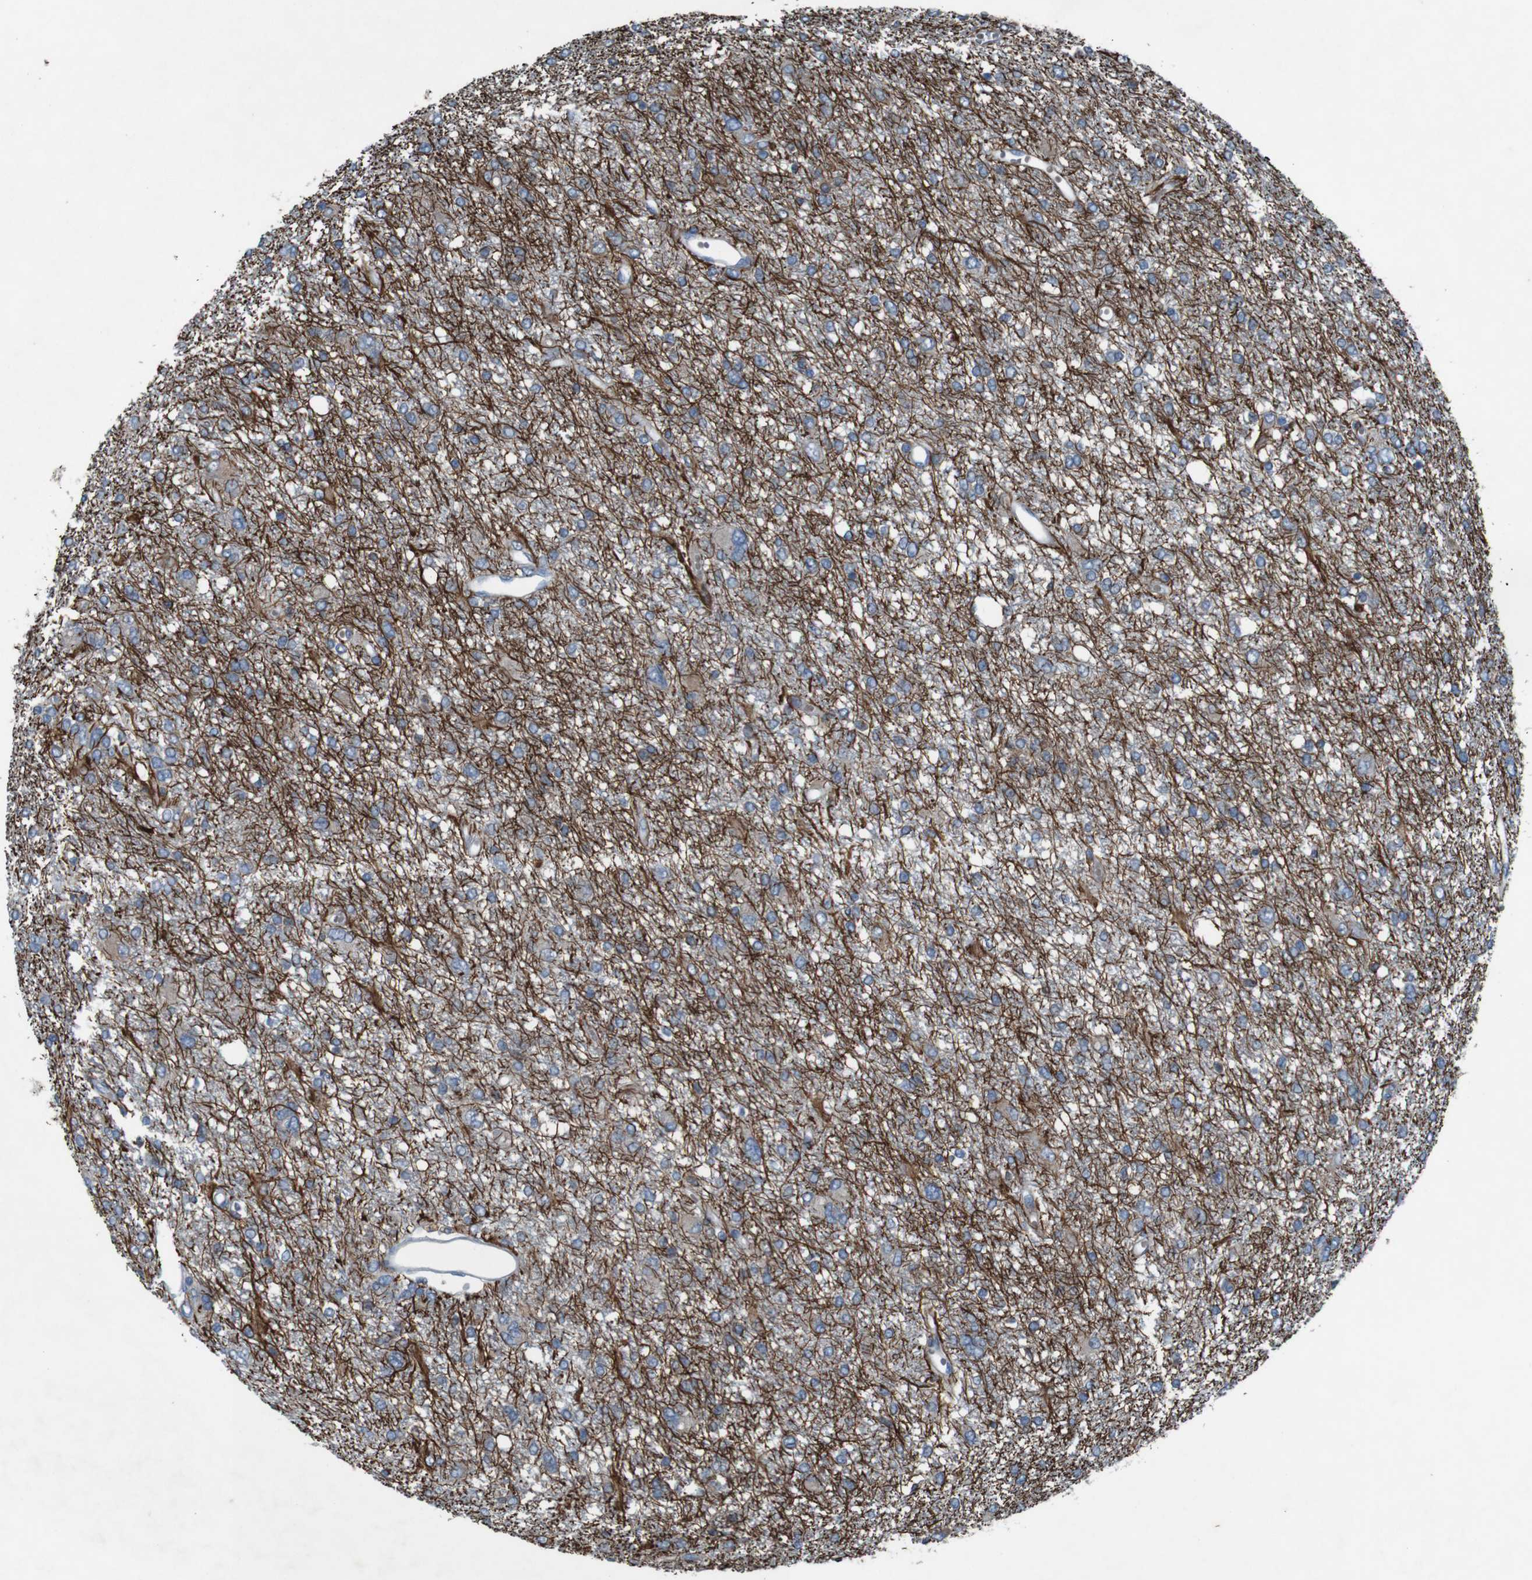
{"staining": {"intensity": "negative", "quantity": "none", "location": "none"}, "tissue": "glioma", "cell_type": "Tumor cells", "image_type": "cancer", "snomed": [{"axis": "morphology", "description": "Glioma, malignant, High grade"}, {"axis": "topography", "description": "Brain"}], "caption": "Immunohistochemistry of malignant glioma (high-grade) displays no positivity in tumor cells.", "gene": "MOGAT3", "patient": {"sex": "female", "age": 59}}